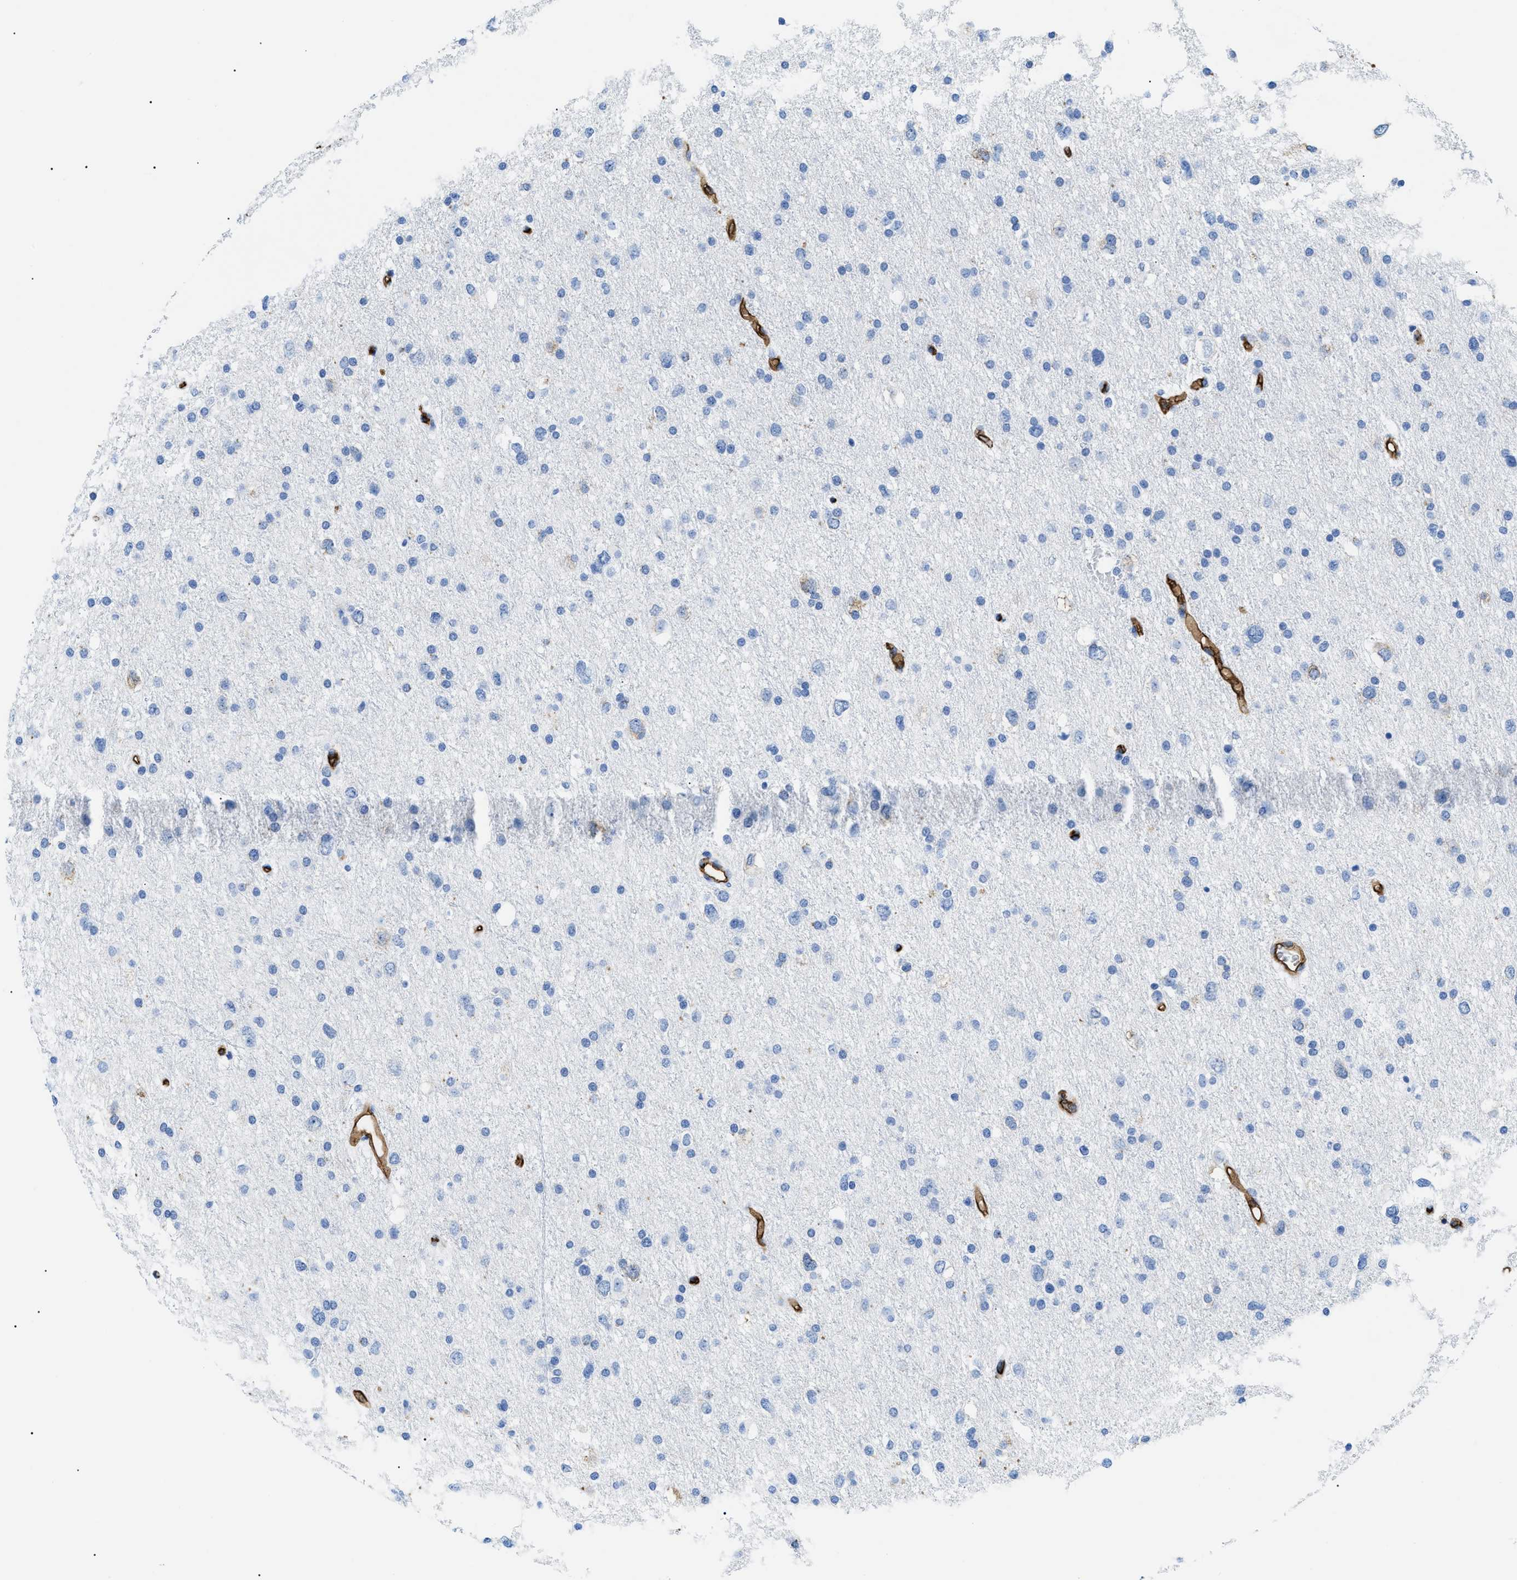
{"staining": {"intensity": "negative", "quantity": "none", "location": "none"}, "tissue": "glioma", "cell_type": "Tumor cells", "image_type": "cancer", "snomed": [{"axis": "morphology", "description": "Glioma, malignant, Low grade"}, {"axis": "topography", "description": "Brain"}], "caption": "Immunohistochemical staining of human glioma exhibits no significant staining in tumor cells.", "gene": "PODXL", "patient": {"sex": "female", "age": 37}}